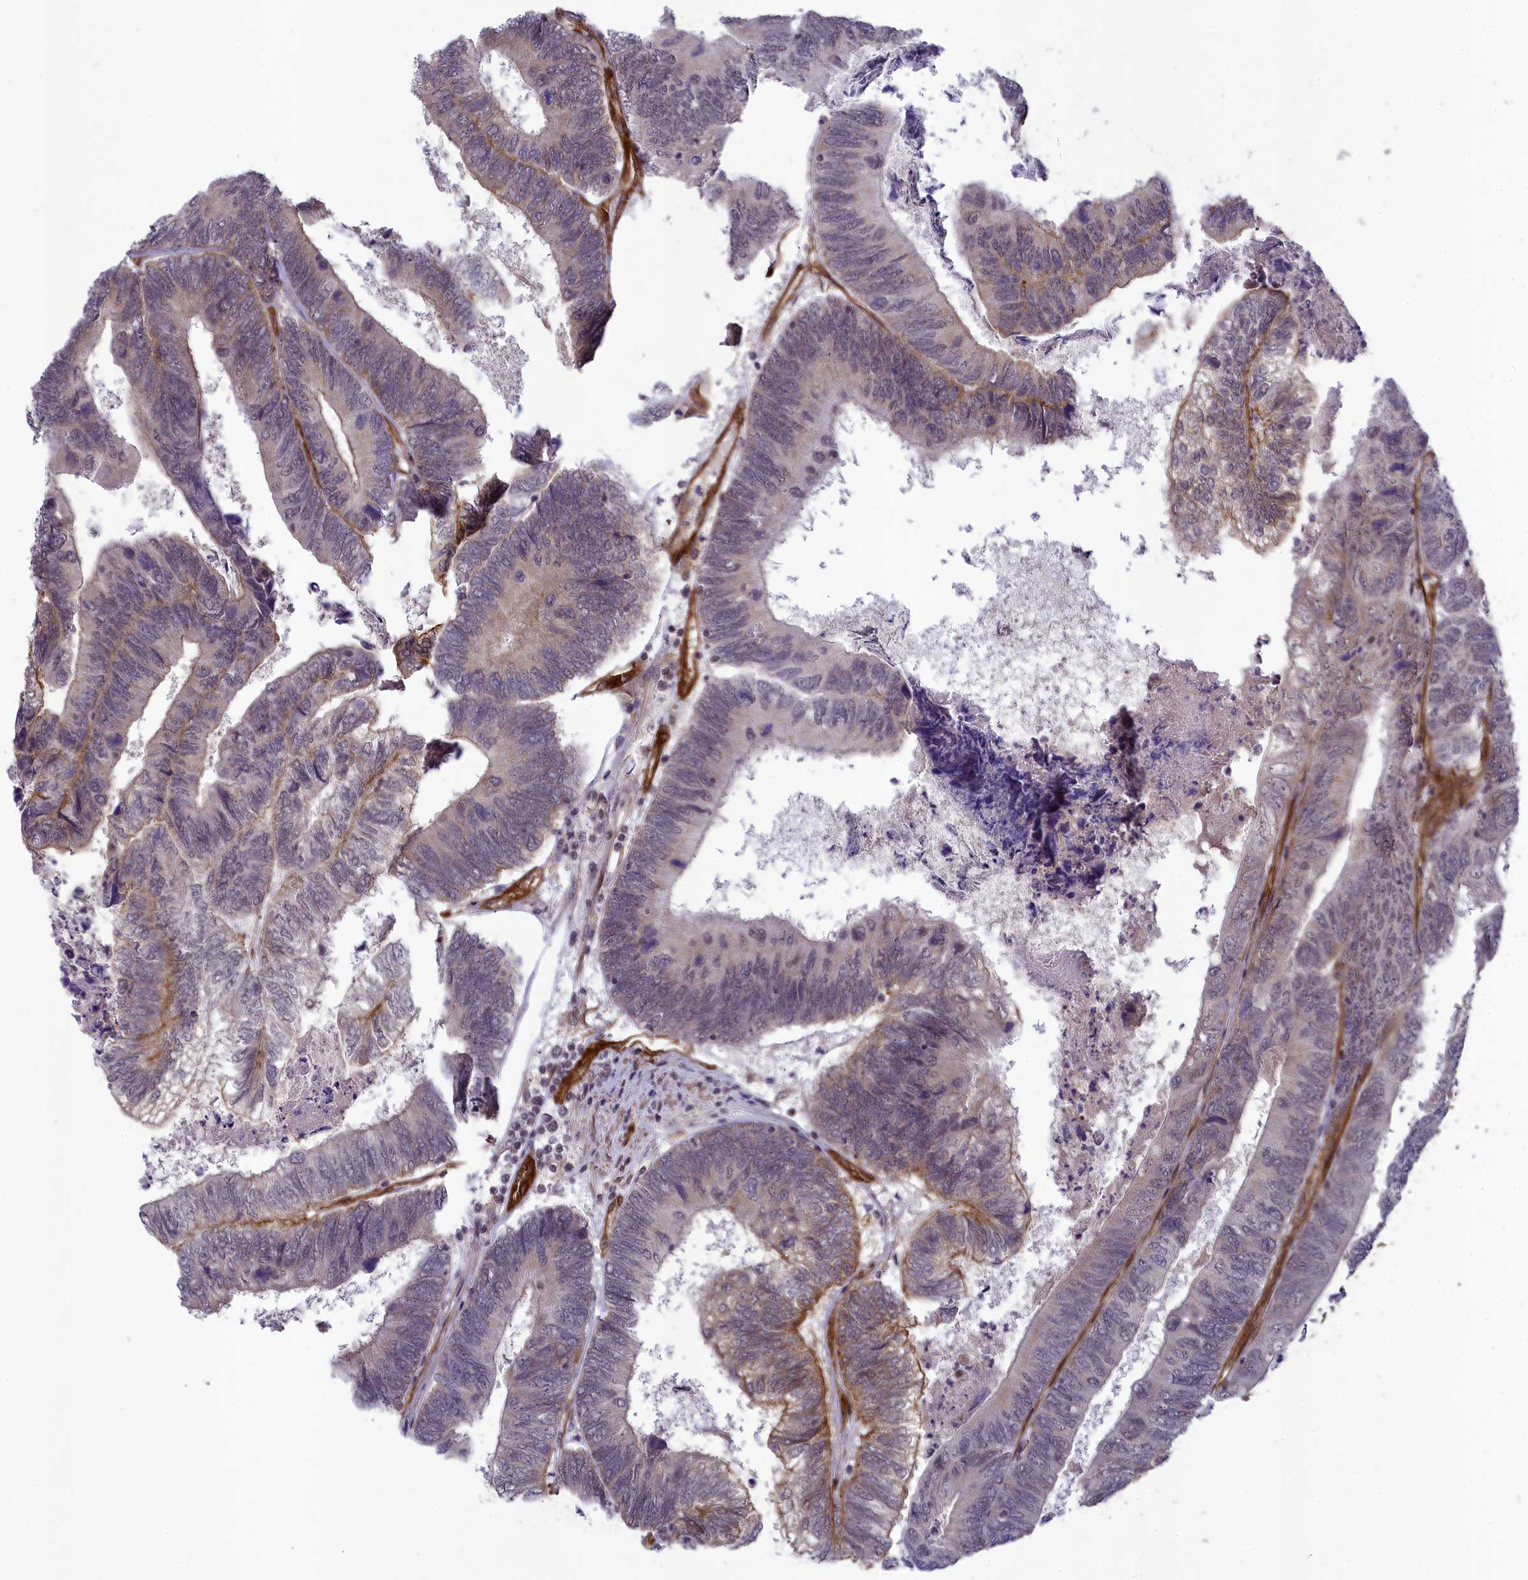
{"staining": {"intensity": "moderate", "quantity": "<25%", "location": "cytoplasmic/membranous"}, "tissue": "colorectal cancer", "cell_type": "Tumor cells", "image_type": "cancer", "snomed": [{"axis": "morphology", "description": "Adenocarcinoma, NOS"}, {"axis": "topography", "description": "Colon"}], "caption": "There is low levels of moderate cytoplasmic/membranous staining in tumor cells of colorectal adenocarcinoma, as demonstrated by immunohistochemical staining (brown color).", "gene": "TNS1", "patient": {"sex": "female", "age": 67}}